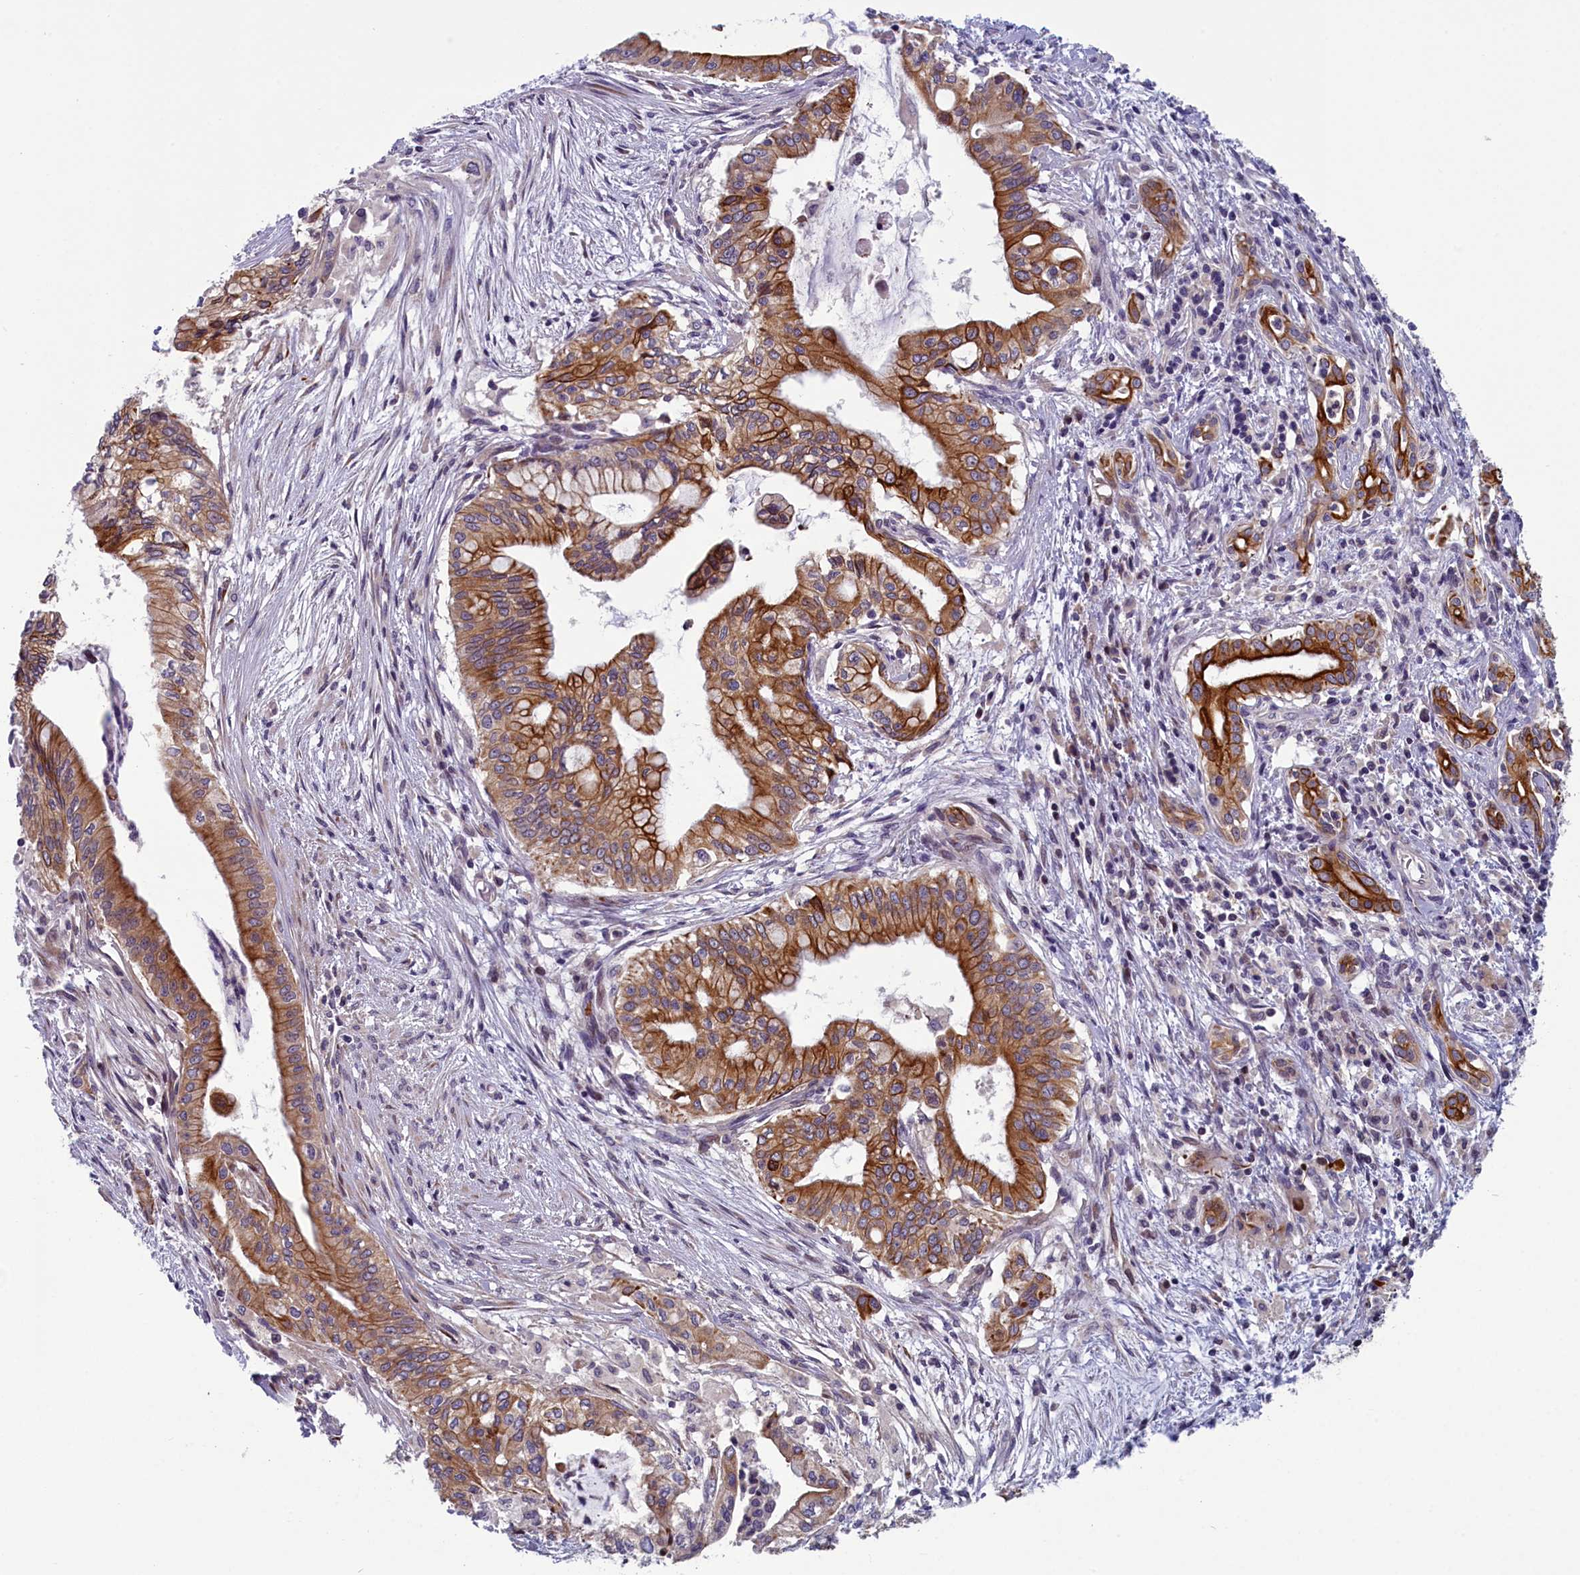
{"staining": {"intensity": "moderate", "quantity": ">75%", "location": "cytoplasmic/membranous"}, "tissue": "pancreatic cancer", "cell_type": "Tumor cells", "image_type": "cancer", "snomed": [{"axis": "morphology", "description": "Adenocarcinoma, NOS"}, {"axis": "topography", "description": "Pancreas"}], "caption": "Brown immunohistochemical staining in pancreatic cancer (adenocarcinoma) exhibits moderate cytoplasmic/membranous positivity in about >75% of tumor cells.", "gene": "ANKRD39", "patient": {"sex": "male", "age": 46}}